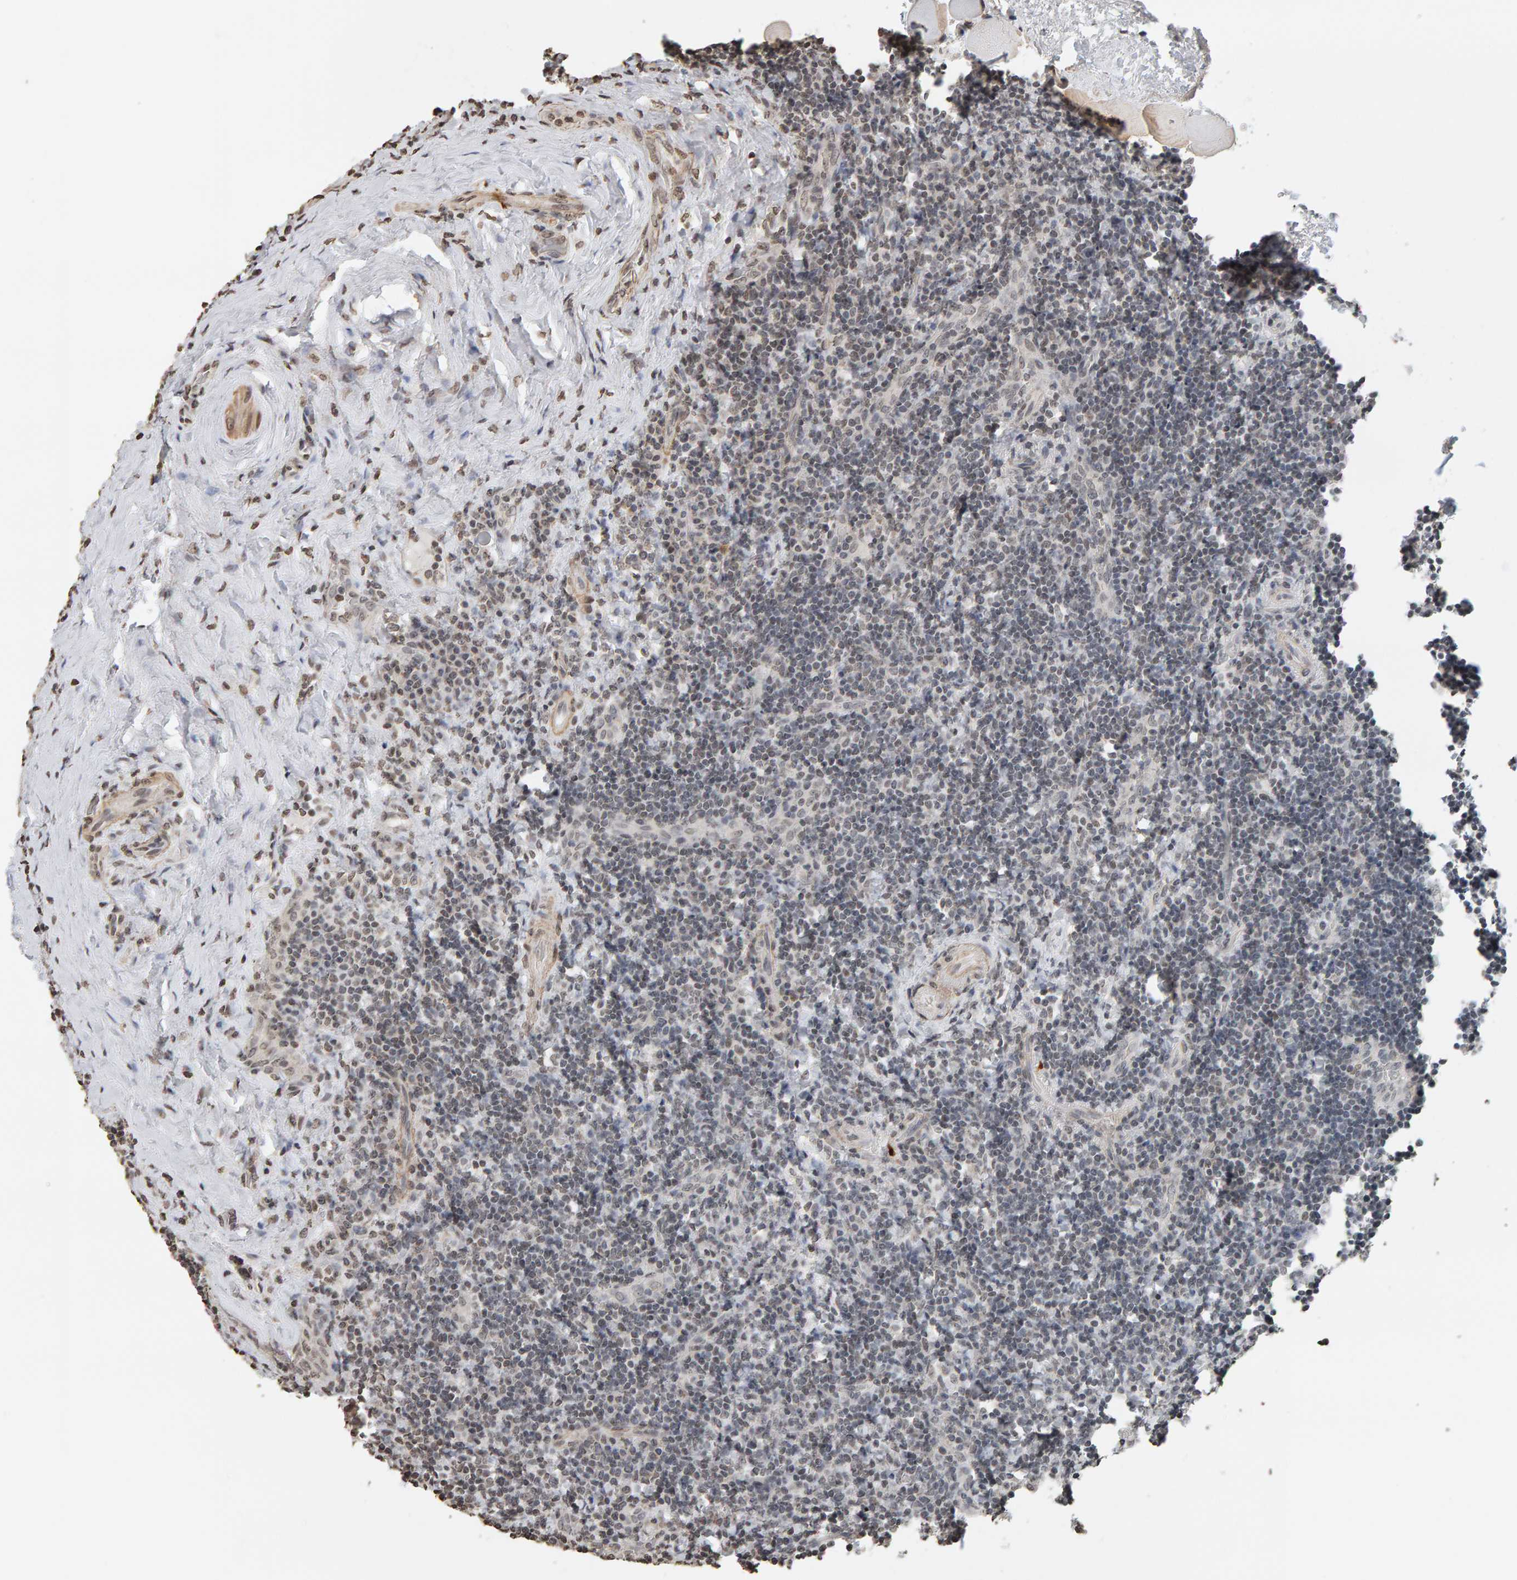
{"staining": {"intensity": "weak", "quantity": "<25%", "location": "nuclear"}, "tissue": "lymphoma", "cell_type": "Tumor cells", "image_type": "cancer", "snomed": [{"axis": "morphology", "description": "Malignant lymphoma, non-Hodgkin's type, High grade"}, {"axis": "topography", "description": "Tonsil"}], "caption": "Image shows no protein staining in tumor cells of lymphoma tissue. The staining is performed using DAB brown chromogen with nuclei counter-stained in using hematoxylin.", "gene": "AFF4", "patient": {"sex": "female", "age": 36}}